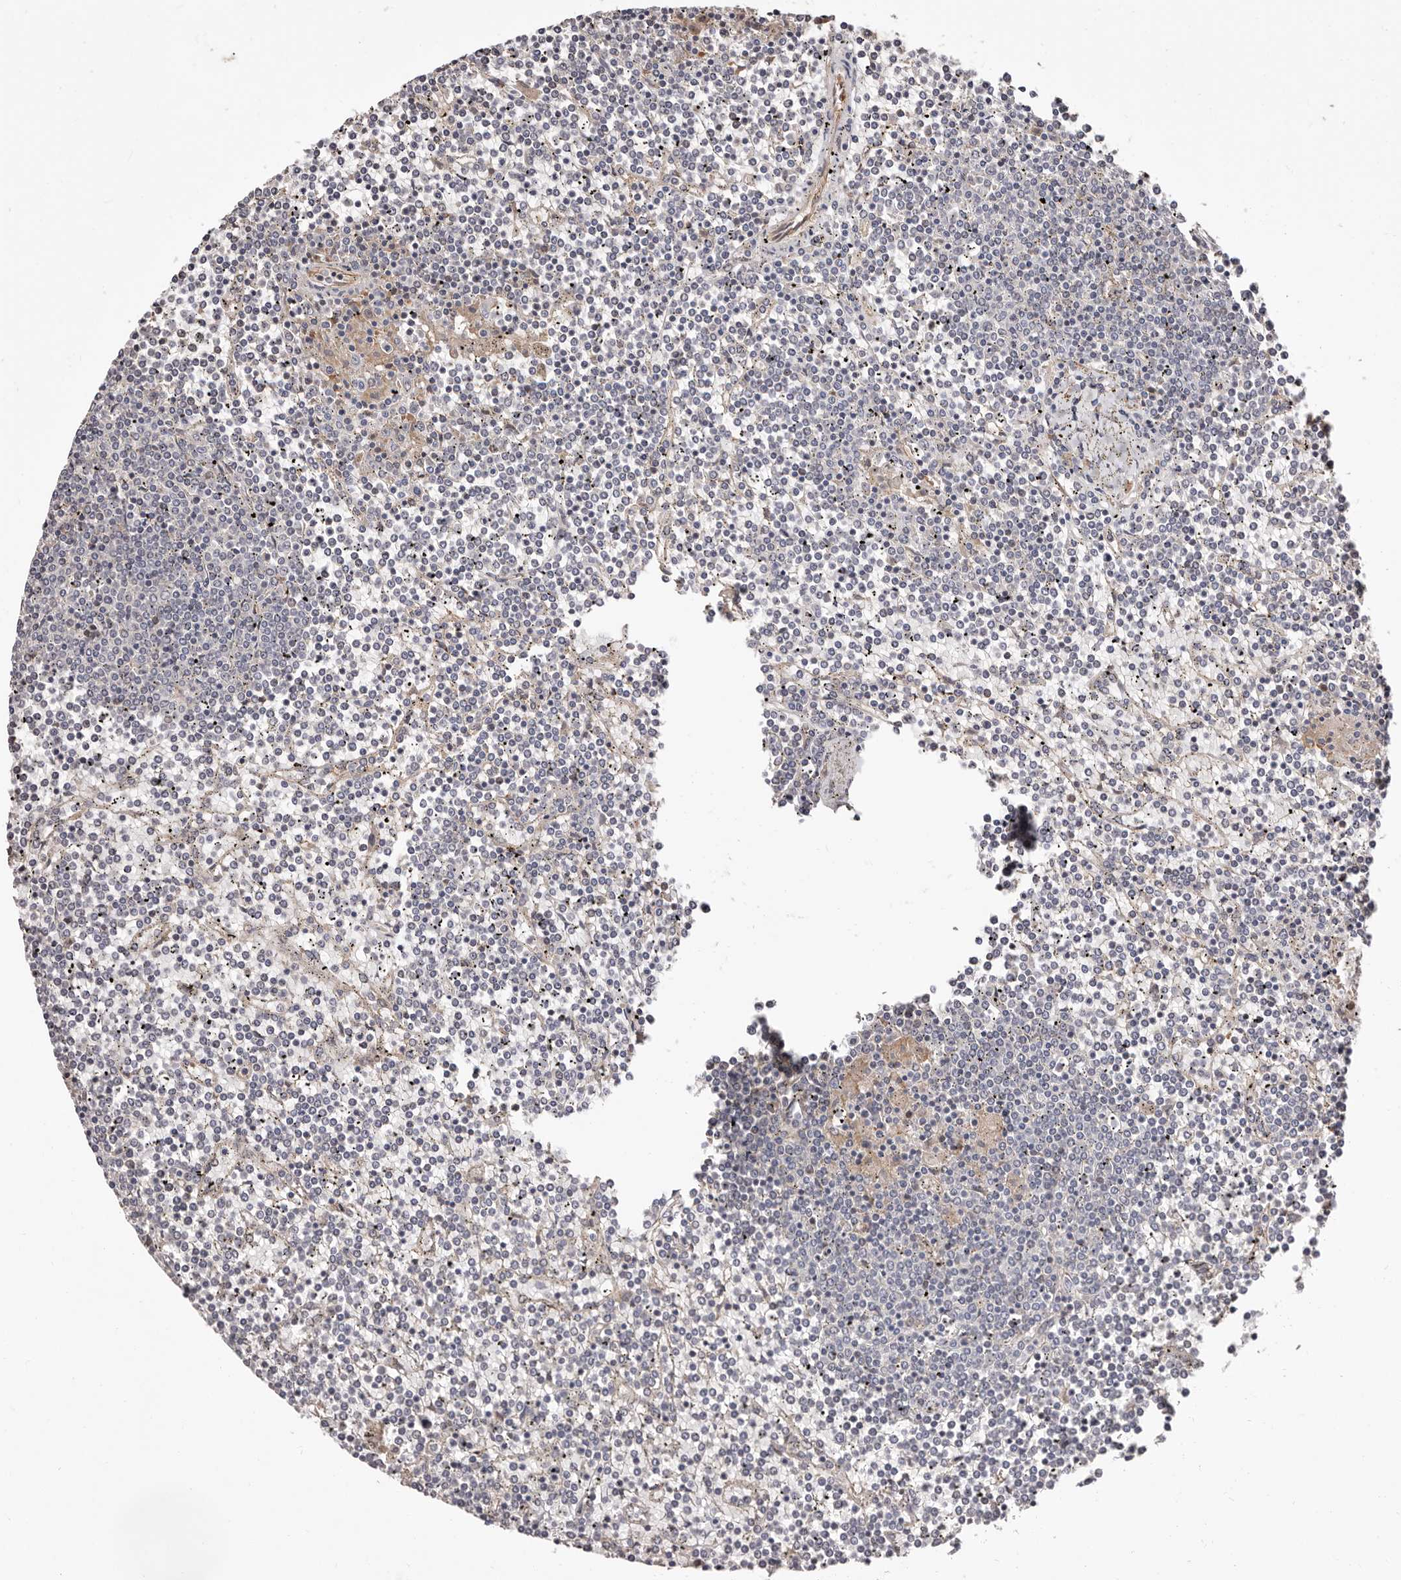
{"staining": {"intensity": "negative", "quantity": "none", "location": "none"}, "tissue": "lymphoma", "cell_type": "Tumor cells", "image_type": "cancer", "snomed": [{"axis": "morphology", "description": "Malignant lymphoma, non-Hodgkin's type, Low grade"}, {"axis": "topography", "description": "Spleen"}], "caption": "DAB (3,3'-diaminobenzidine) immunohistochemical staining of human low-grade malignant lymphoma, non-Hodgkin's type exhibits no significant expression in tumor cells.", "gene": "TRIP13", "patient": {"sex": "female", "age": 19}}